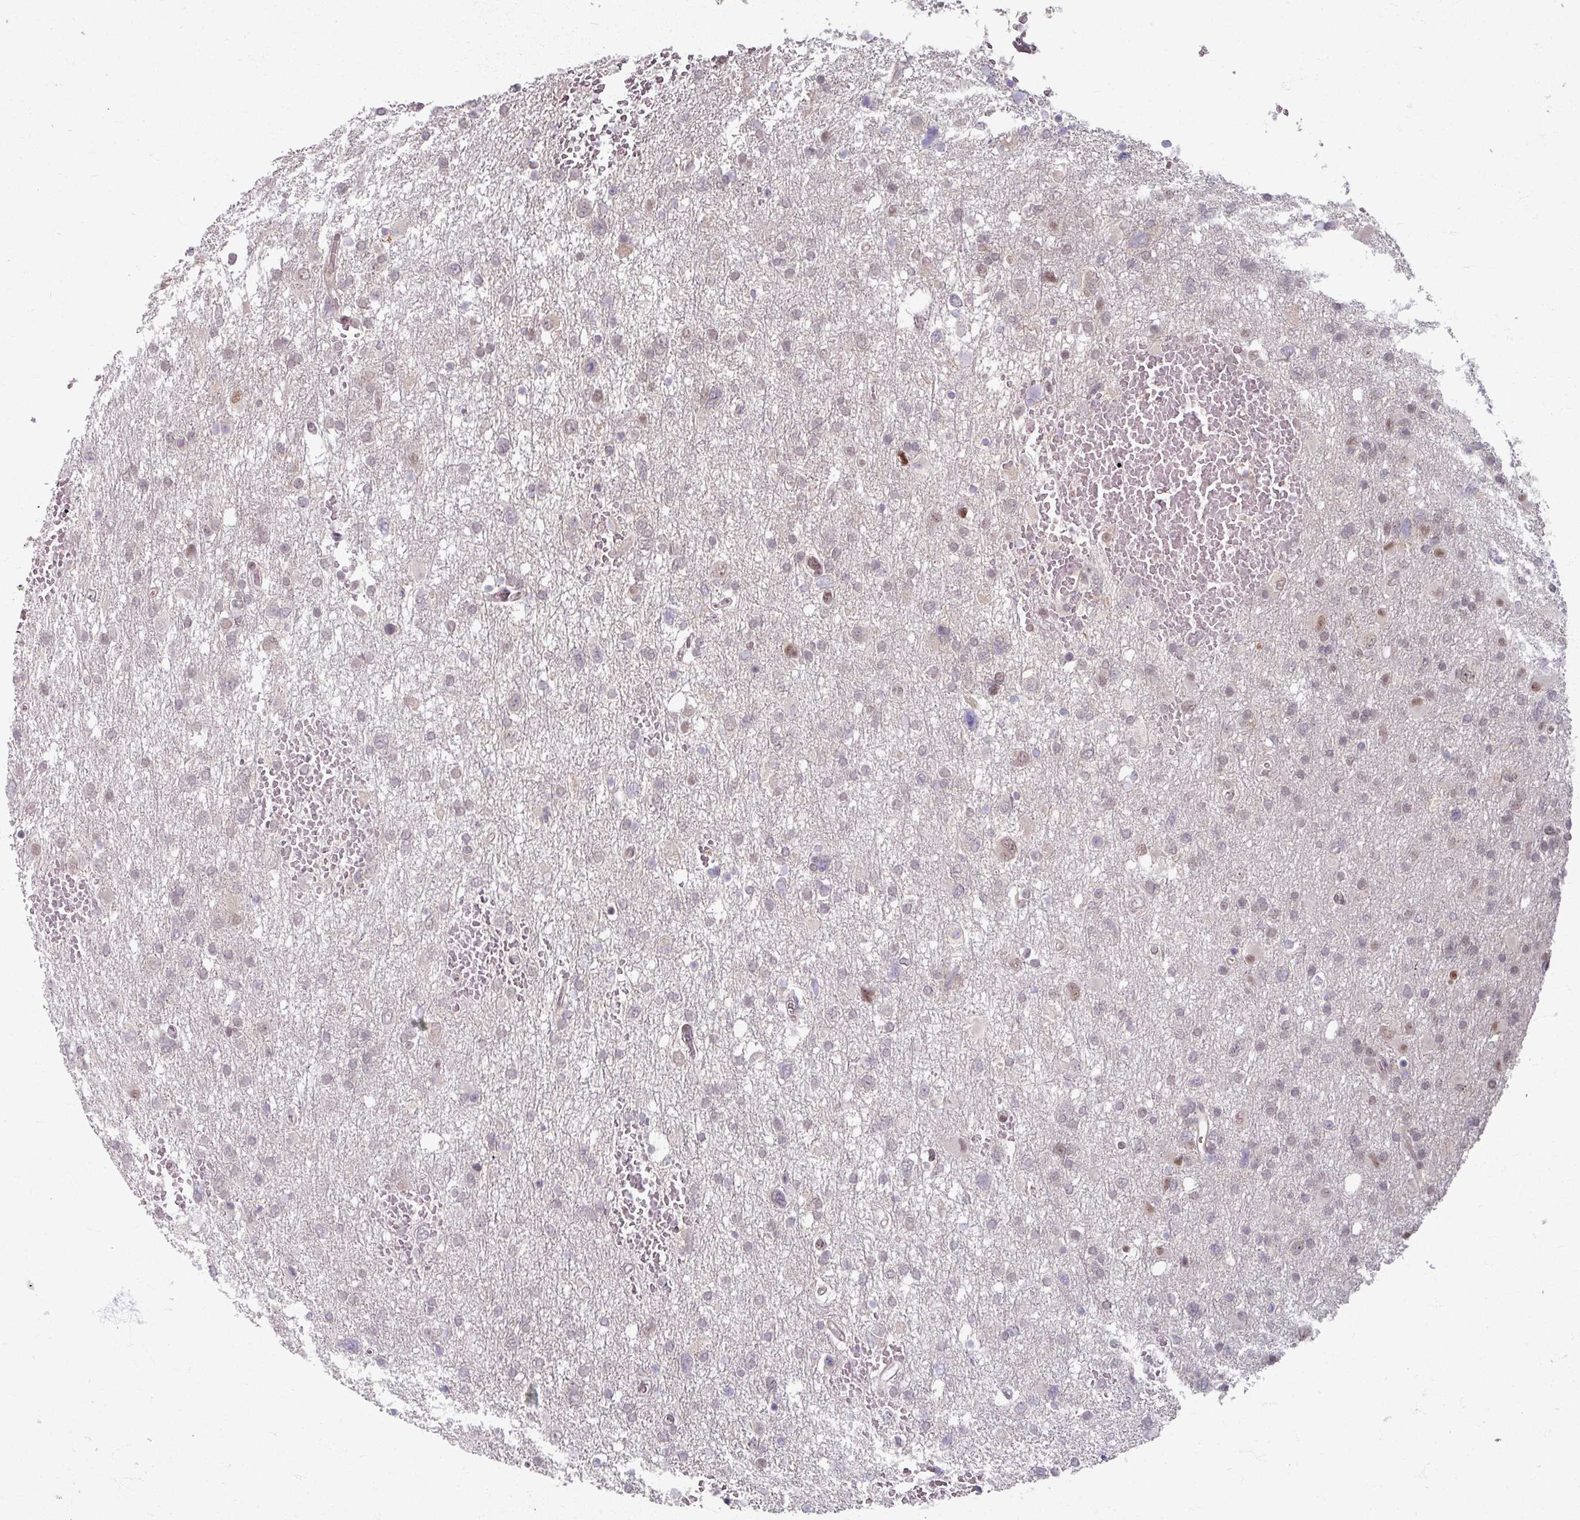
{"staining": {"intensity": "weak", "quantity": "25%-75%", "location": "nuclear"}, "tissue": "glioma", "cell_type": "Tumor cells", "image_type": "cancer", "snomed": [{"axis": "morphology", "description": "Glioma, malignant, High grade"}, {"axis": "topography", "description": "Brain"}], "caption": "The immunohistochemical stain shows weak nuclear staining in tumor cells of glioma tissue. (DAB (3,3'-diaminobenzidine) IHC, brown staining for protein, blue staining for nuclei).", "gene": "KLC3", "patient": {"sex": "male", "age": 61}}